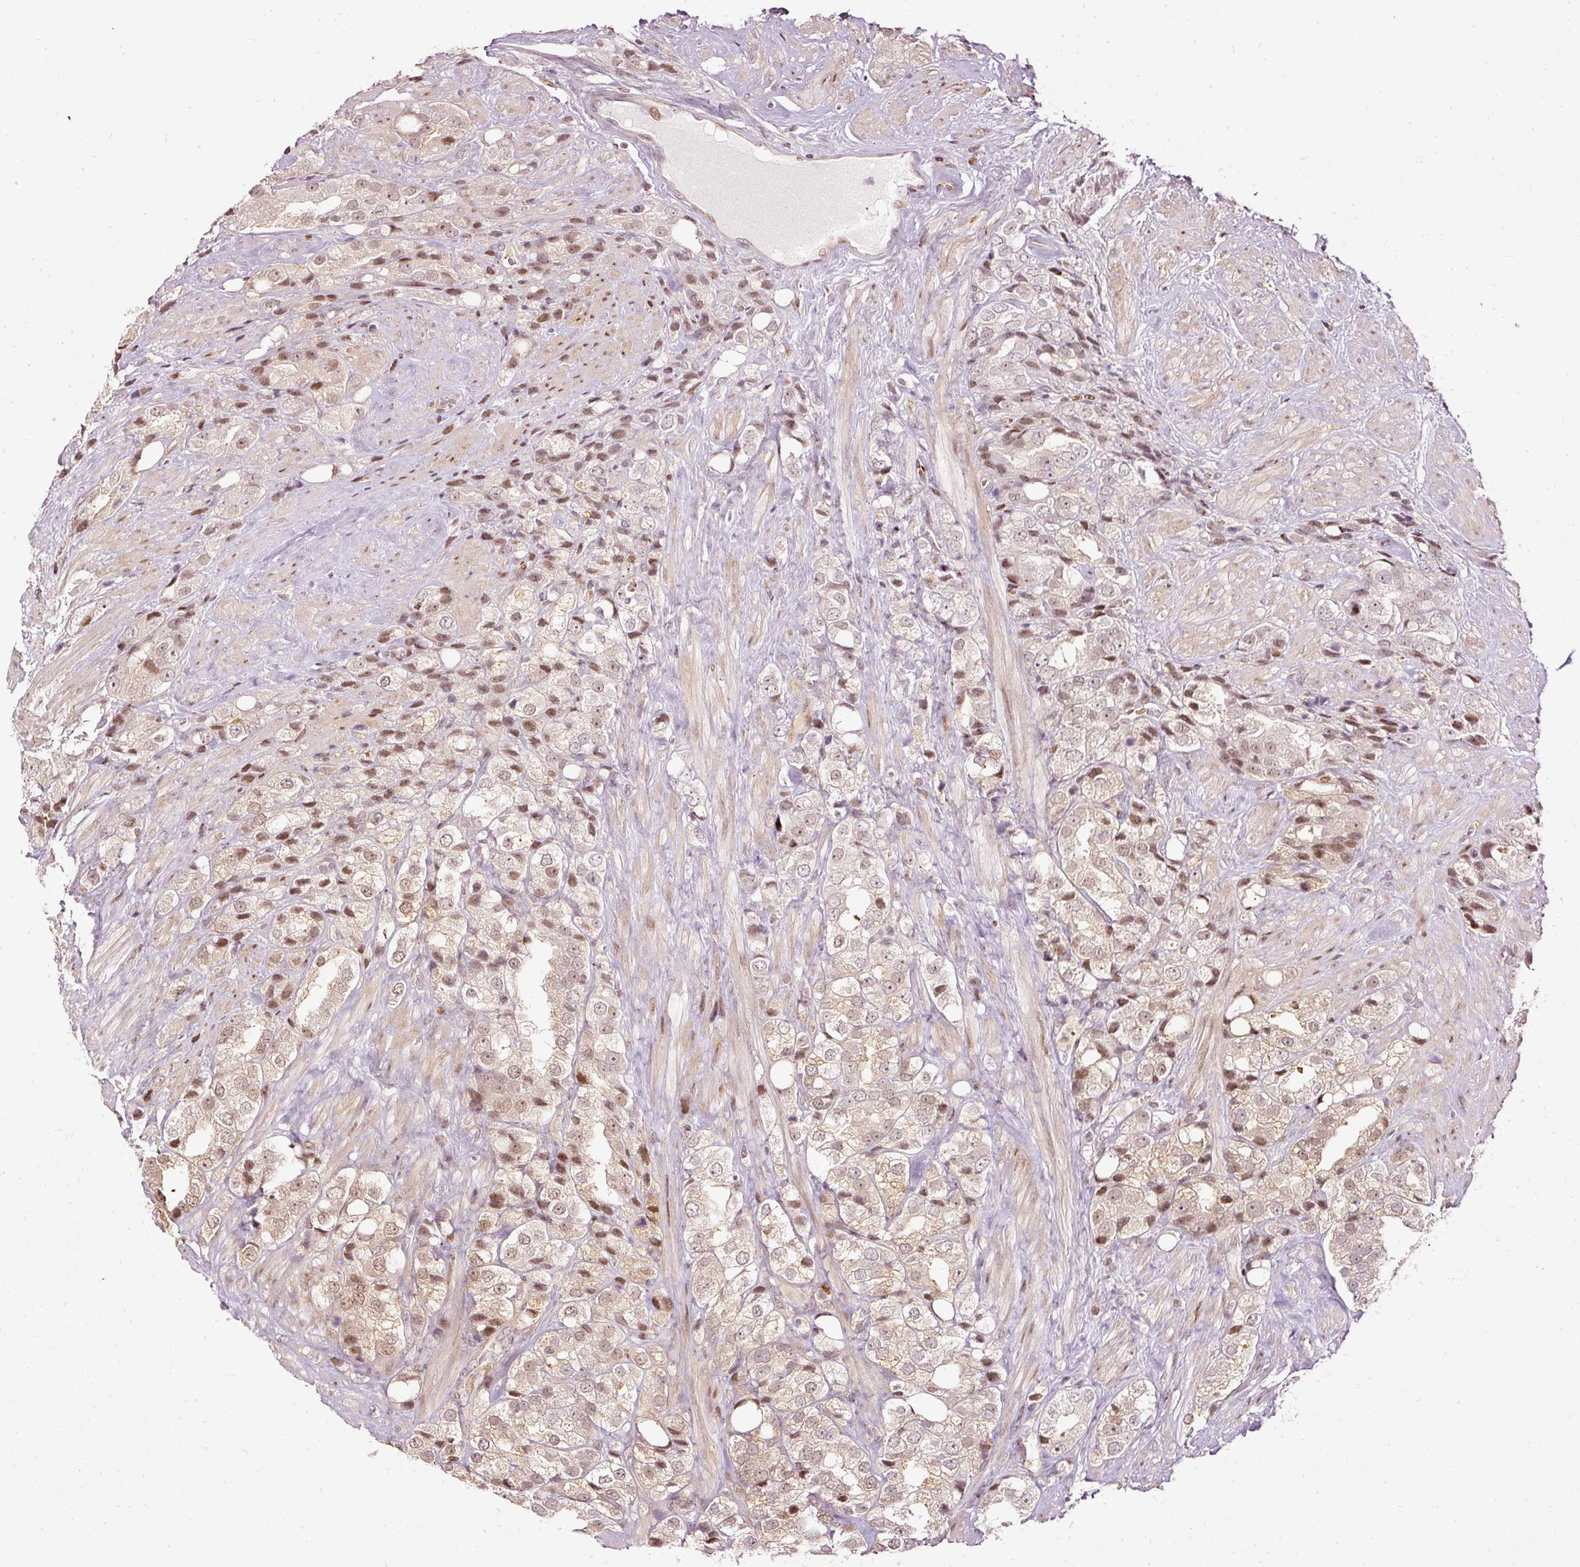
{"staining": {"intensity": "moderate", "quantity": ">75%", "location": "cytoplasmic/membranous,nuclear"}, "tissue": "prostate cancer", "cell_type": "Tumor cells", "image_type": "cancer", "snomed": [{"axis": "morphology", "description": "Adenocarcinoma, NOS"}, {"axis": "topography", "description": "Prostate"}], "caption": "Protein staining demonstrates moderate cytoplasmic/membranous and nuclear positivity in approximately >75% of tumor cells in adenocarcinoma (prostate). The staining is performed using DAB (3,3'-diaminobenzidine) brown chromogen to label protein expression. The nuclei are counter-stained blue using hematoxylin.", "gene": "ZNF778", "patient": {"sex": "male", "age": 79}}